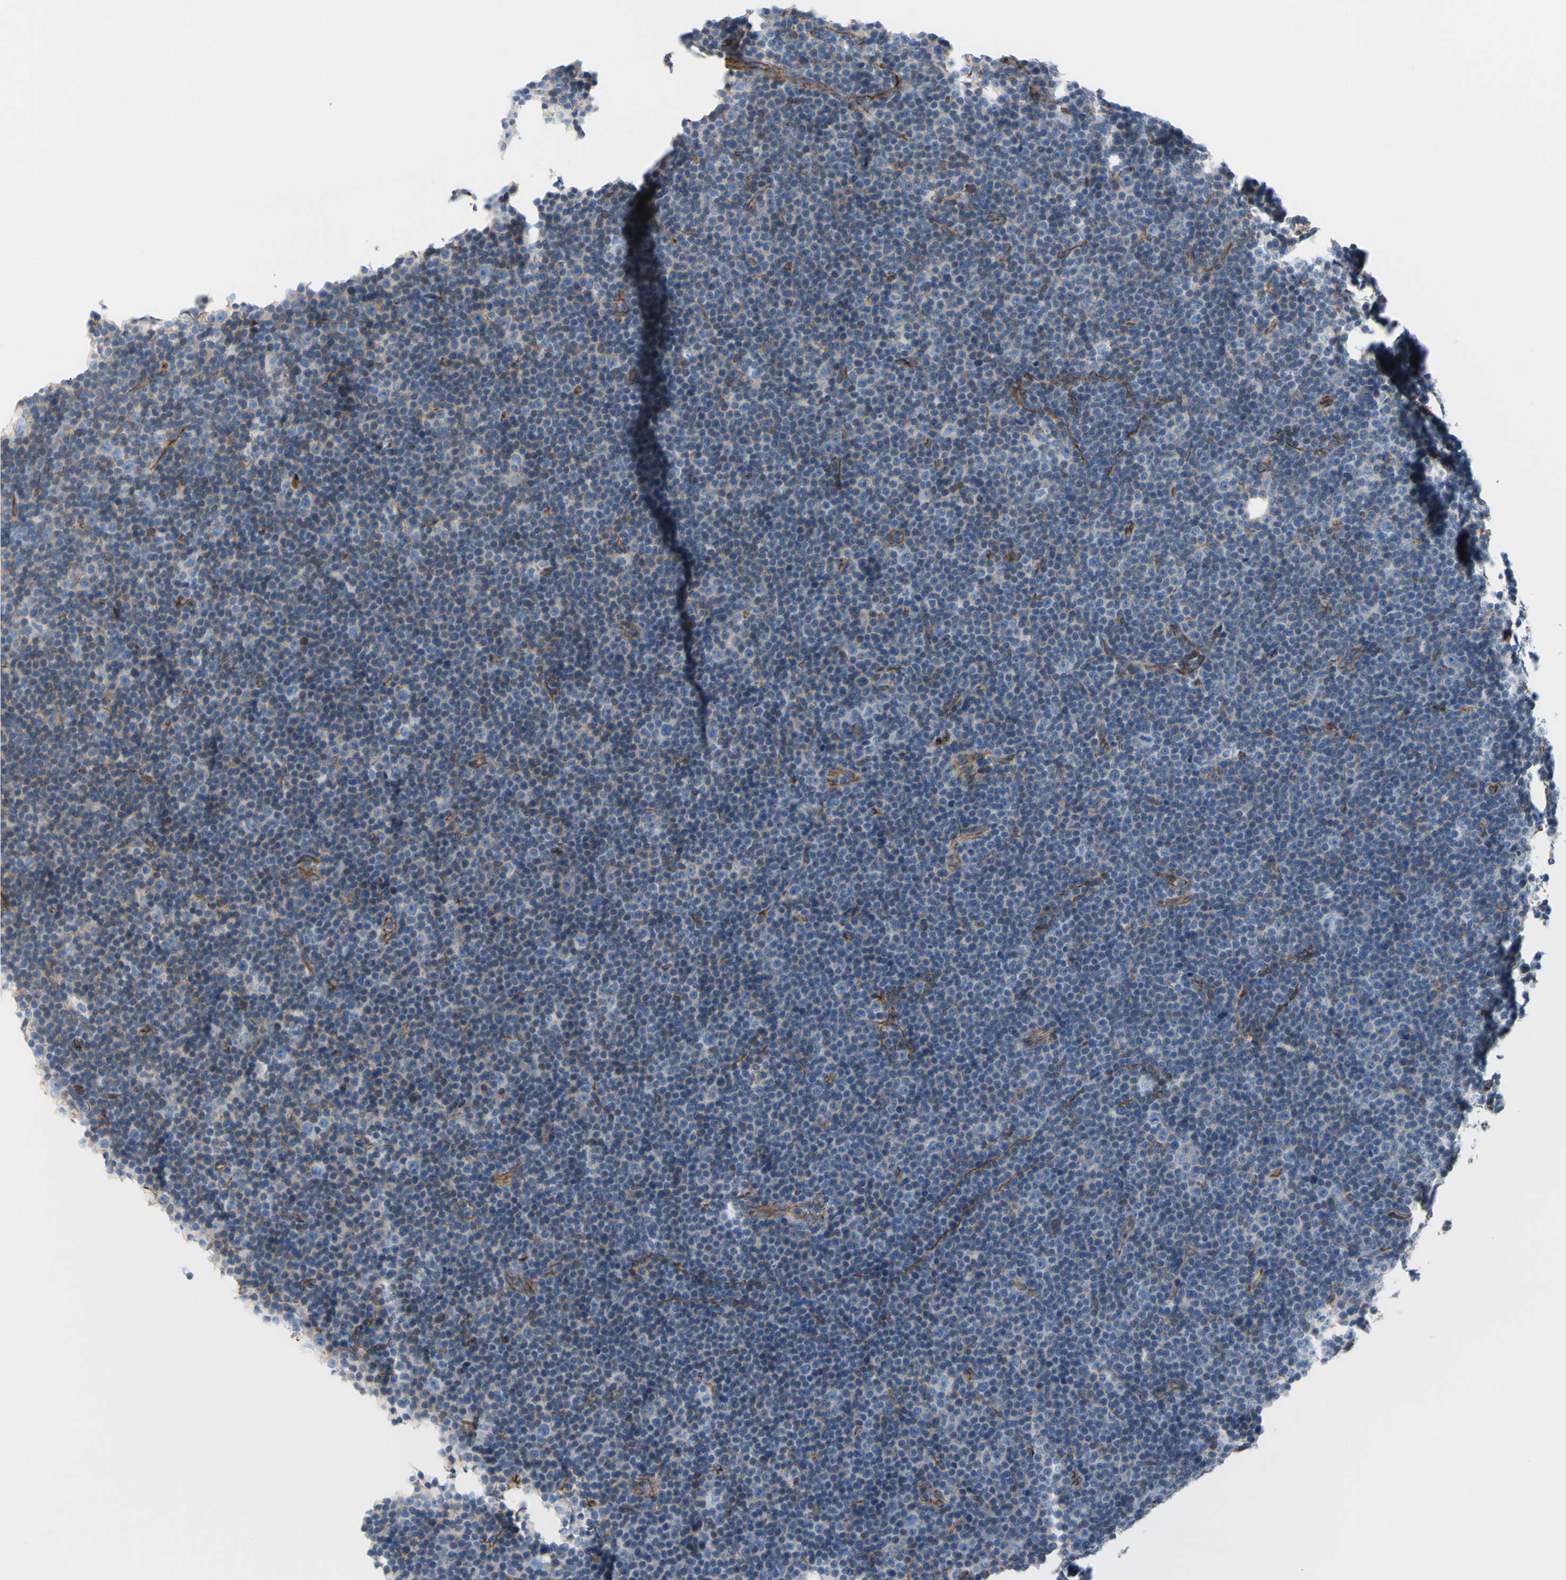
{"staining": {"intensity": "weak", "quantity": ">75%", "location": "cytoplasmic/membranous"}, "tissue": "lymphoma", "cell_type": "Tumor cells", "image_type": "cancer", "snomed": [{"axis": "morphology", "description": "Malignant lymphoma, non-Hodgkin's type, Low grade"}, {"axis": "topography", "description": "Lymph node"}], "caption": "High-magnification brightfield microscopy of lymphoma stained with DAB (3,3'-diaminobenzidine) (brown) and counterstained with hematoxylin (blue). tumor cells exhibit weak cytoplasmic/membranous staining is seen in approximately>75% of cells.", "gene": "TPBG", "patient": {"sex": "female", "age": 67}}